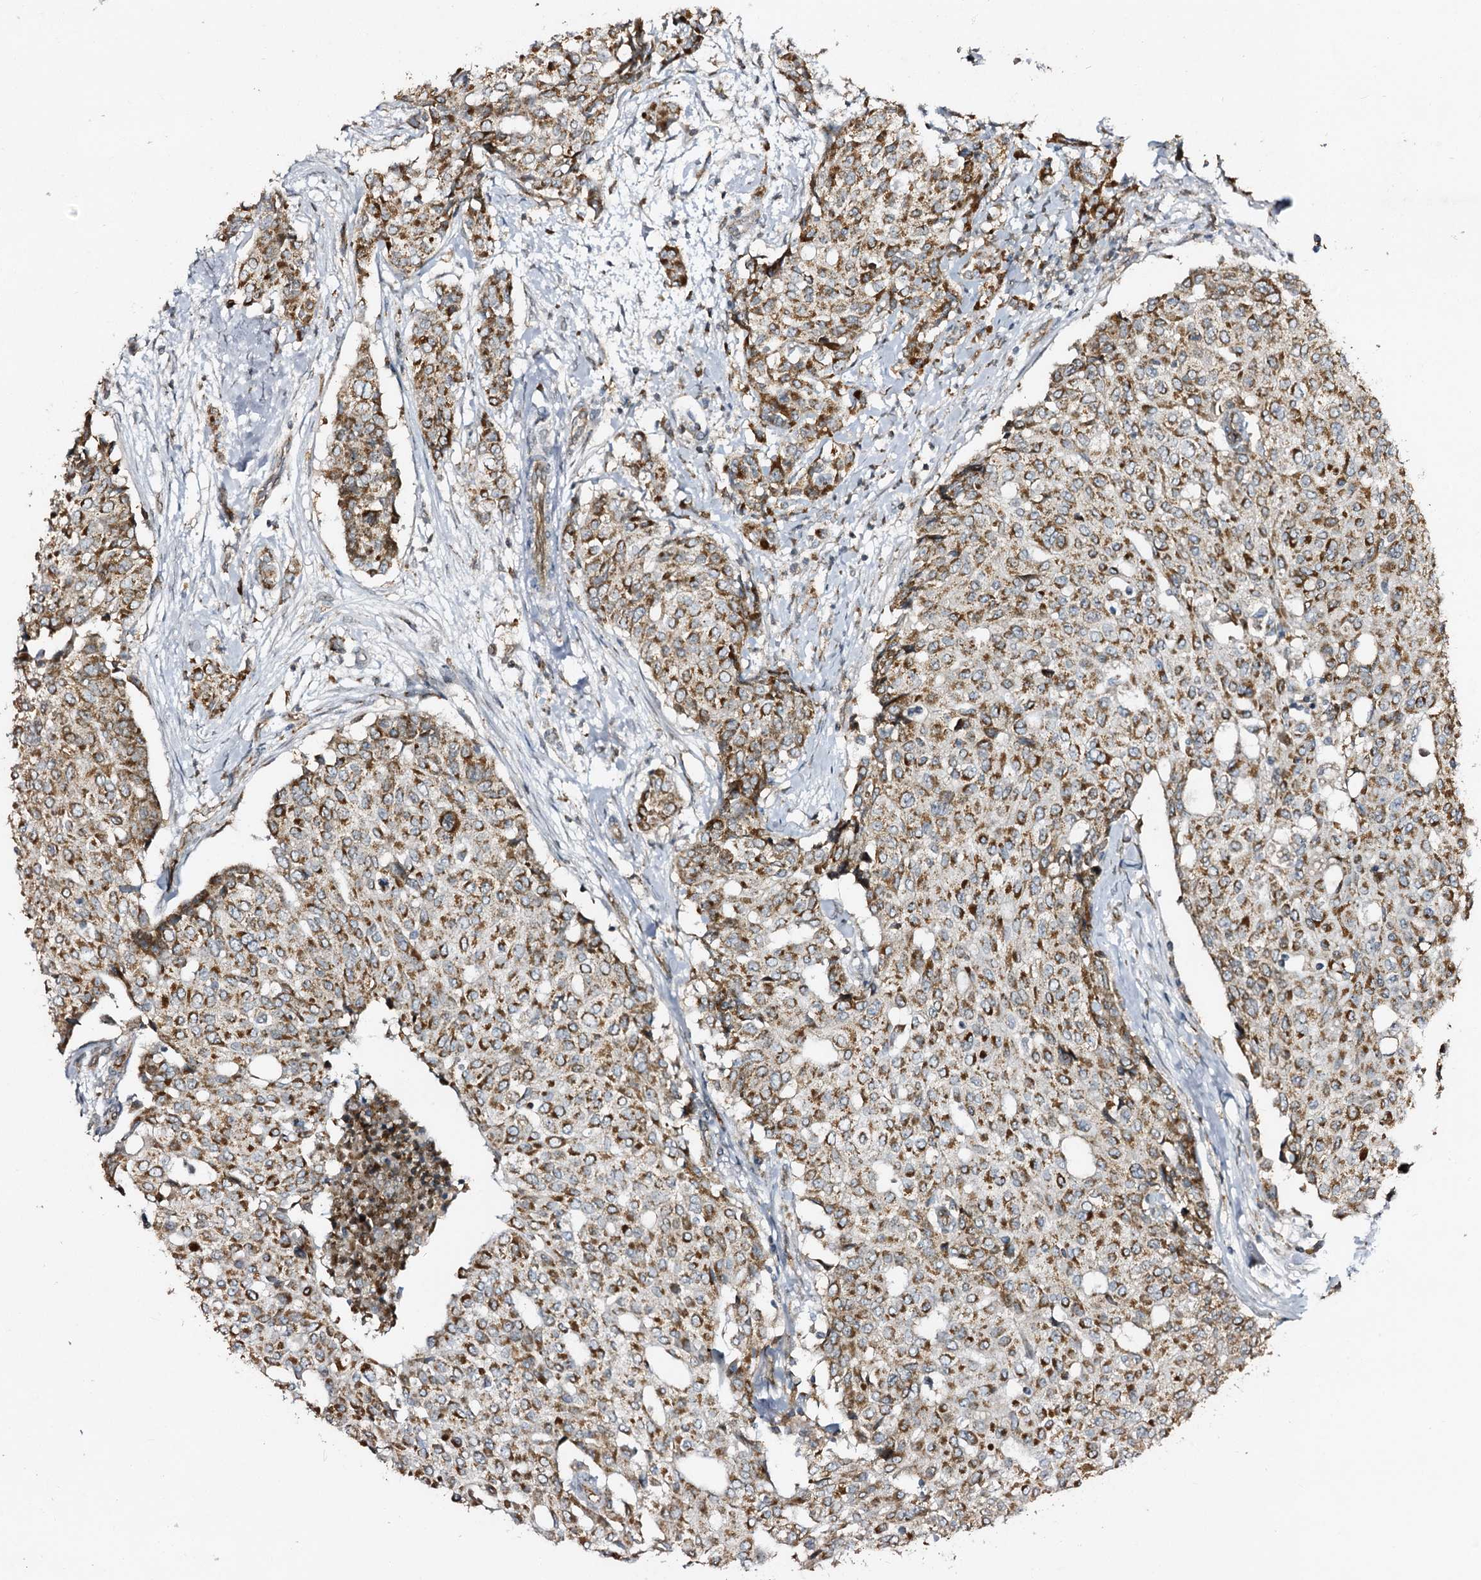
{"staining": {"intensity": "moderate", "quantity": ">75%", "location": "cytoplasmic/membranous"}, "tissue": "breast cancer", "cell_type": "Tumor cells", "image_type": "cancer", "snomed": [{"axis": "morphology", "description": "Lobular carcinoma"}, {"axis": "topography", "description": "Breast"}], "caption": "Immunohistochemistry (IHC) photomicrograph of neoplastic tissue: human breast cancer (lobular carcinoma) stained using IHC shows medium levels of moderate protein expression localized specifically in the cytoplasmic/membranous of tumor cells, appearing as a cytoplasmic/membranous brown color.", "gene": "CBR4", "patient": {"sex": "female", "age": 51}}